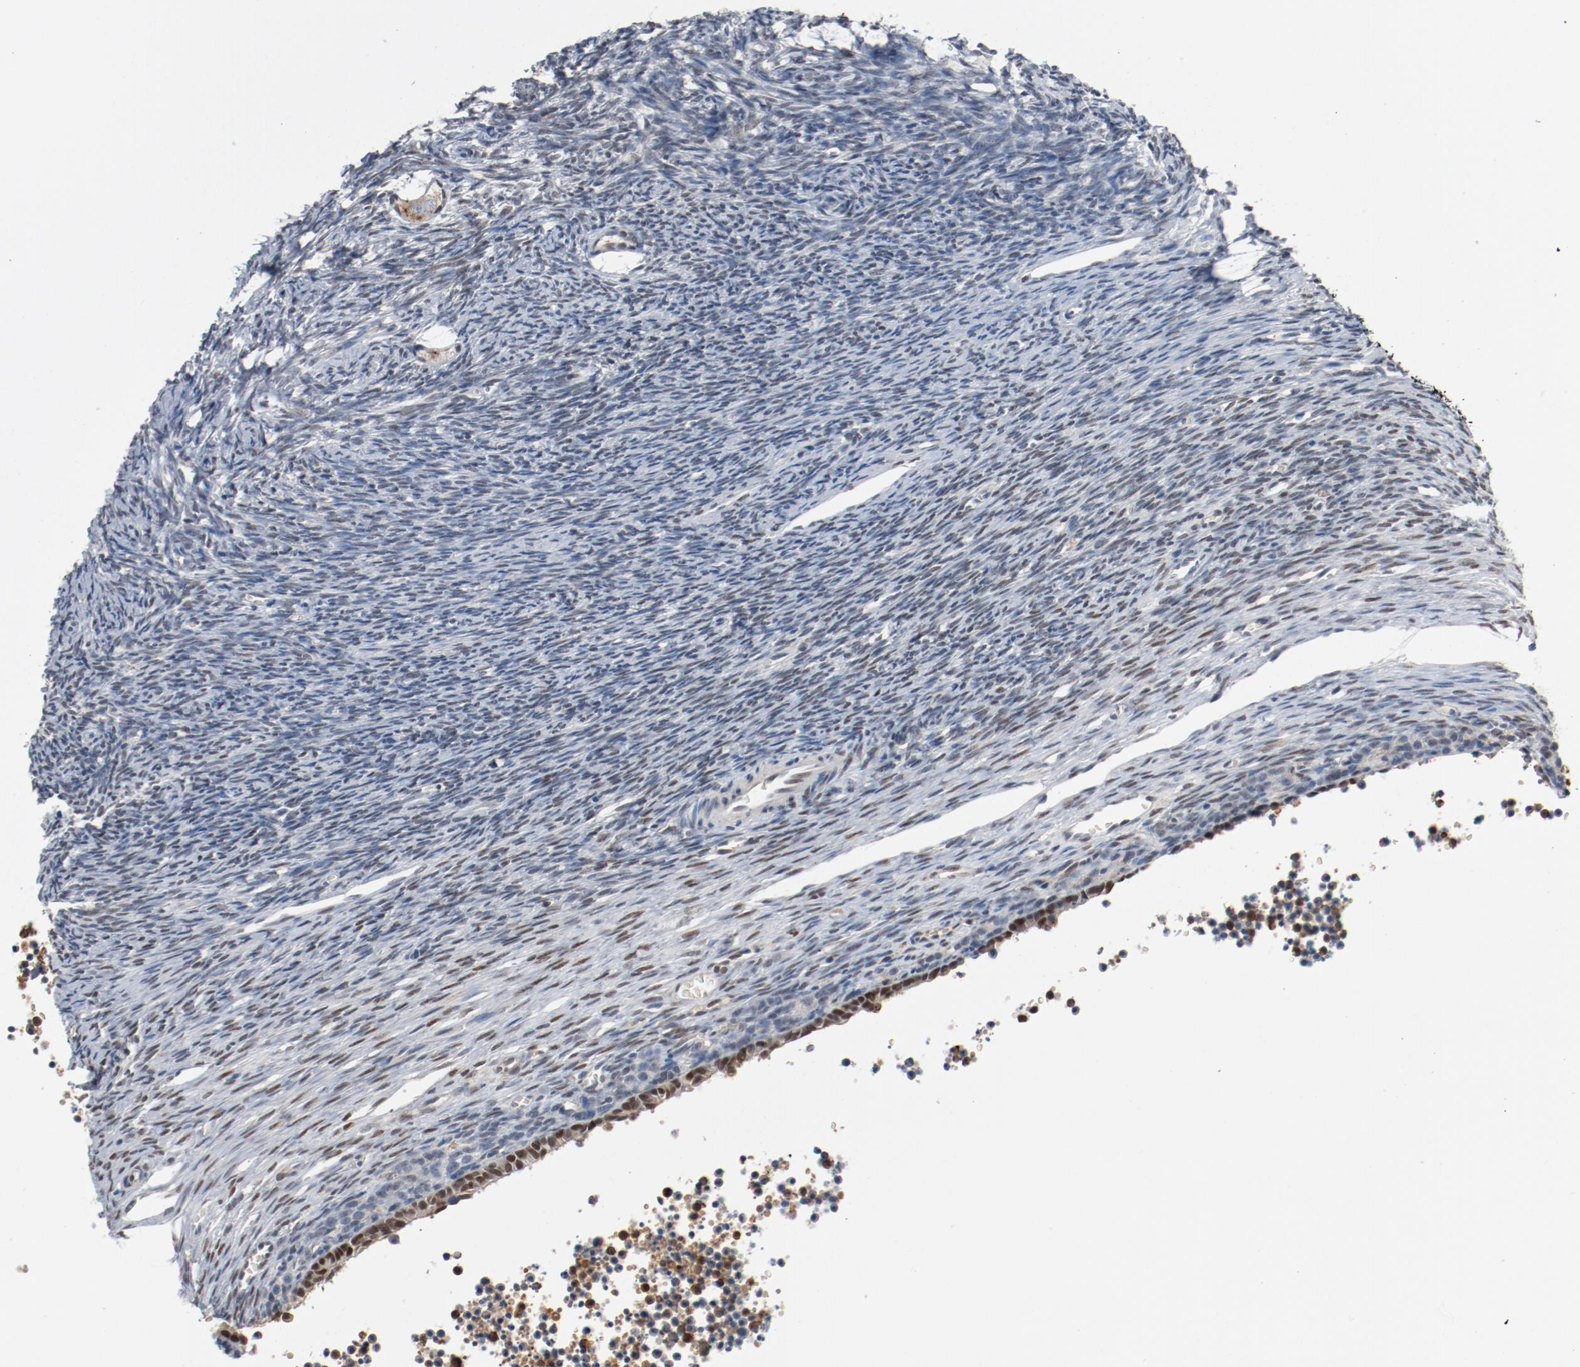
{"staining": {"intensity": "weak", "quantity": ">75%", "location": "nuclear"}, "tissue": "ovary", "cell_type": "Follicle cells", "image_type": "normal", "snomed": [{"axis": "morphology", "description": "Normal tissue, NOS"}, {"axis": "topography", "description": "Ovary"}], "caption": "Immunohistochemistry (IHC) photomicrograph of unremarkable ovary stained for a protein (brown), which shows low levels of weak nuclear positivity in about >75% of follicle cells.", "gene": "ENSG00000285708", "patient": {"sex": "female", "age": 27}}